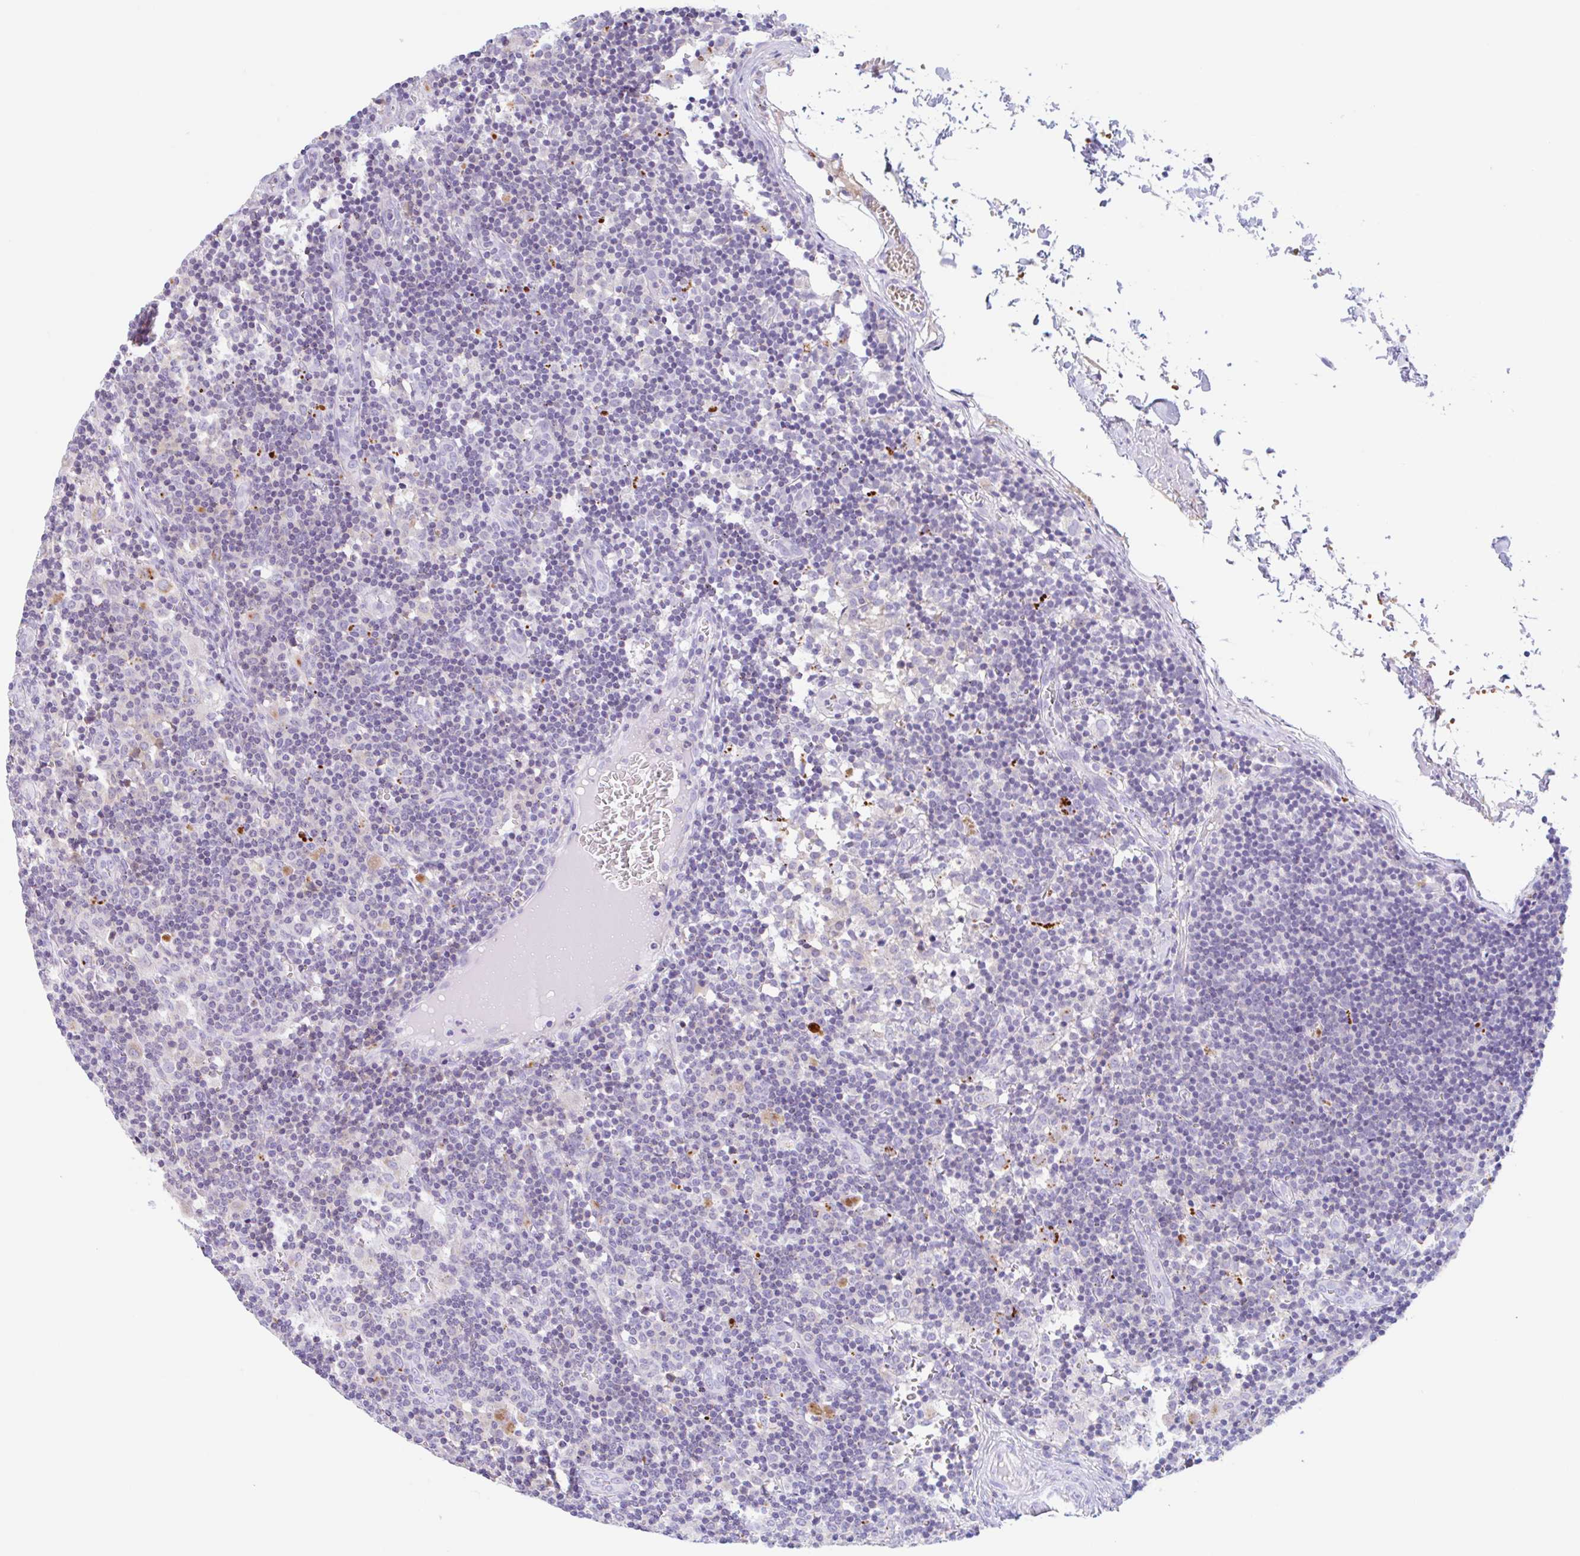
{"staining": {"intensity": "negative", "quantity": "none", "location": "none"}, "tissue": "lymph node", "cell_type": "Germinal center cells", "image_type": "normal", "snomed": [{"axis": "morphology", "description": "Normal tissue, NOS"}, {"axis": "topography", "description": "Lymph node"}], "caption": "Micrograph shows no protein positivity in germinal center cells of benign lymph node. Nuclei are stained in blue.", "gene": "ANKRD9", "patient": {"sex": "female", "age": 45}}